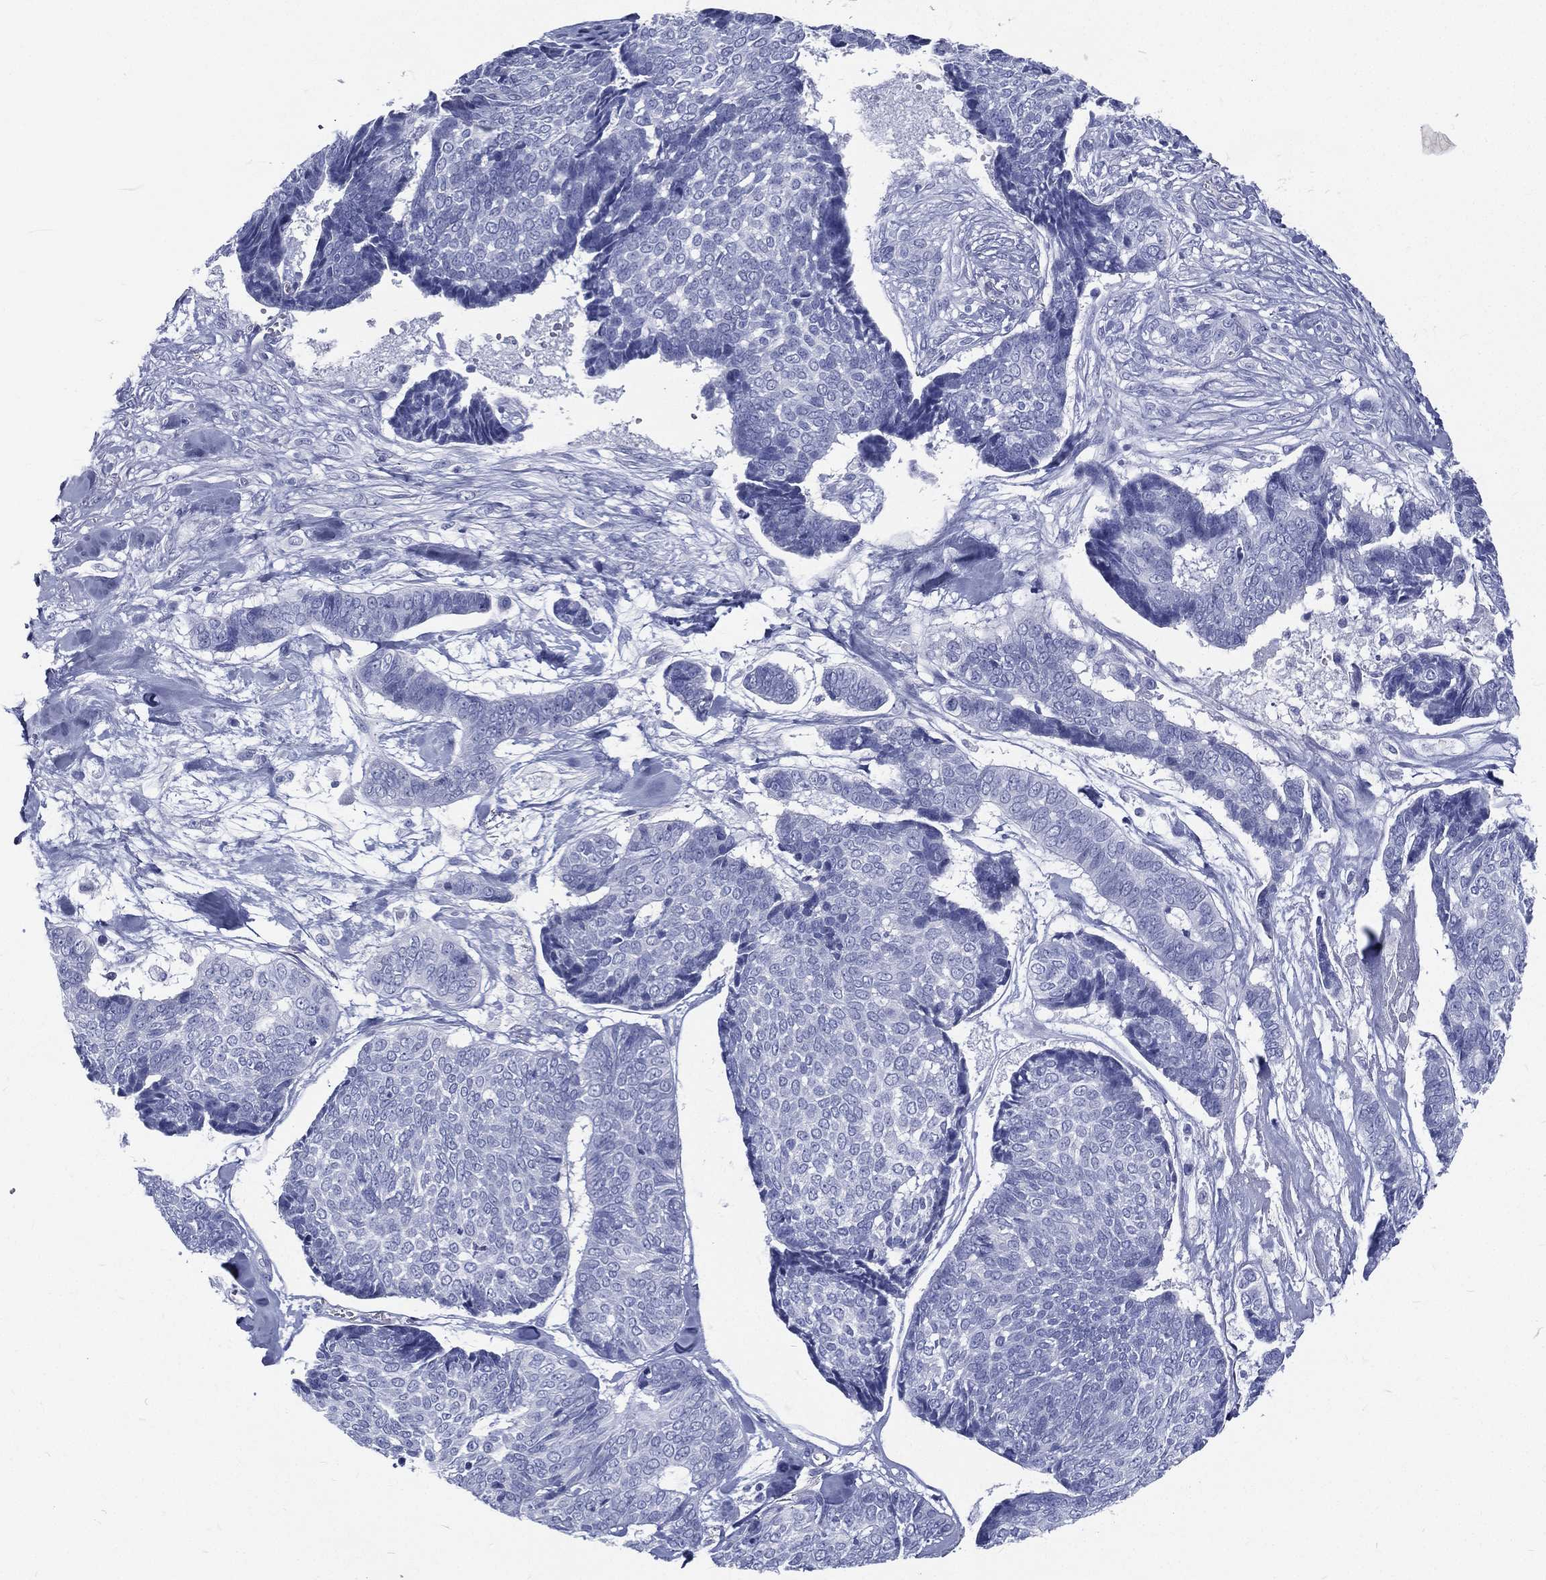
{"staining": {"intensity": "negative", "quantity": "none", "location": "none"}, "tissue": "skin cancer", "cell_type": "Tumor cells", "image_type": "cancer", "snomed": [{"axis": "morphology", "description": "Basal cell carcinoma"}, {"axis": "topography", "description": "Skin"}], "caption": "Immunohistochemistry (IHC) micrograph of basal cell carcinoma (skin) stained for a protein (brown), which displays no positivity in tumor cells.", "gene": "RSPH4A", "patient": {"sex": "male", "age": 86}}